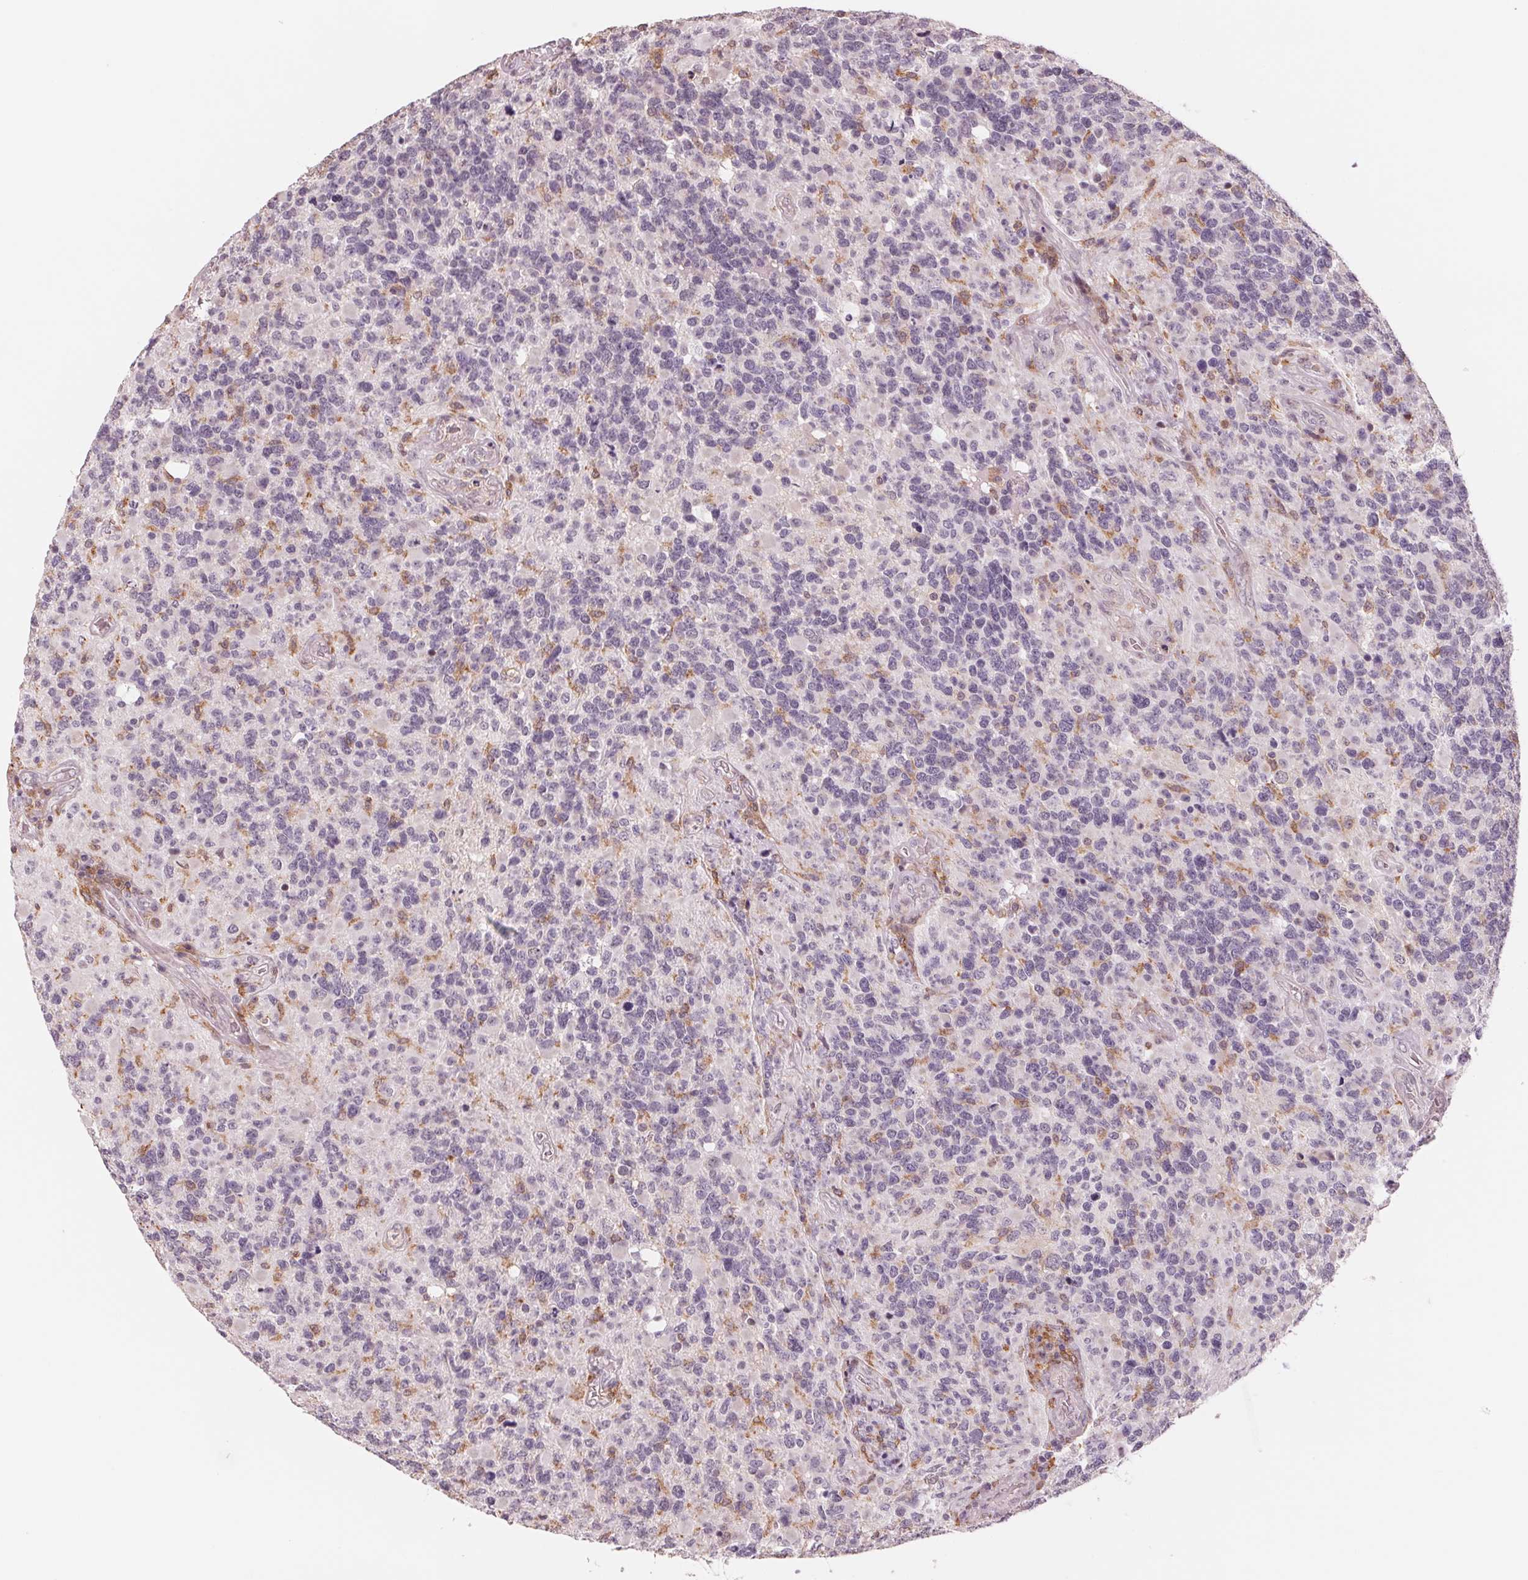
{"staining": {"intensity": "negative", "quantity": "none", "location": "none"}, "tissue": "glioma", "cell_type": "Tumor cells", "image_type": "cancer", "snomed": [{"axis": "morphology", "description": "Glioma, malignant, High grade"}, {"axis": "topography", "description": "Brain"}], "caption": "This photomicrograph is of glioma stained with IHC to label a protein in brown with the nuclei are counter-stained blue. There is no staining in tumor cells. (DAB immunohistochemistry visualized using brightfield microscopy, high magnification).", "gene": "IL9R", "patient": {"sex": "female", "age": 40}}